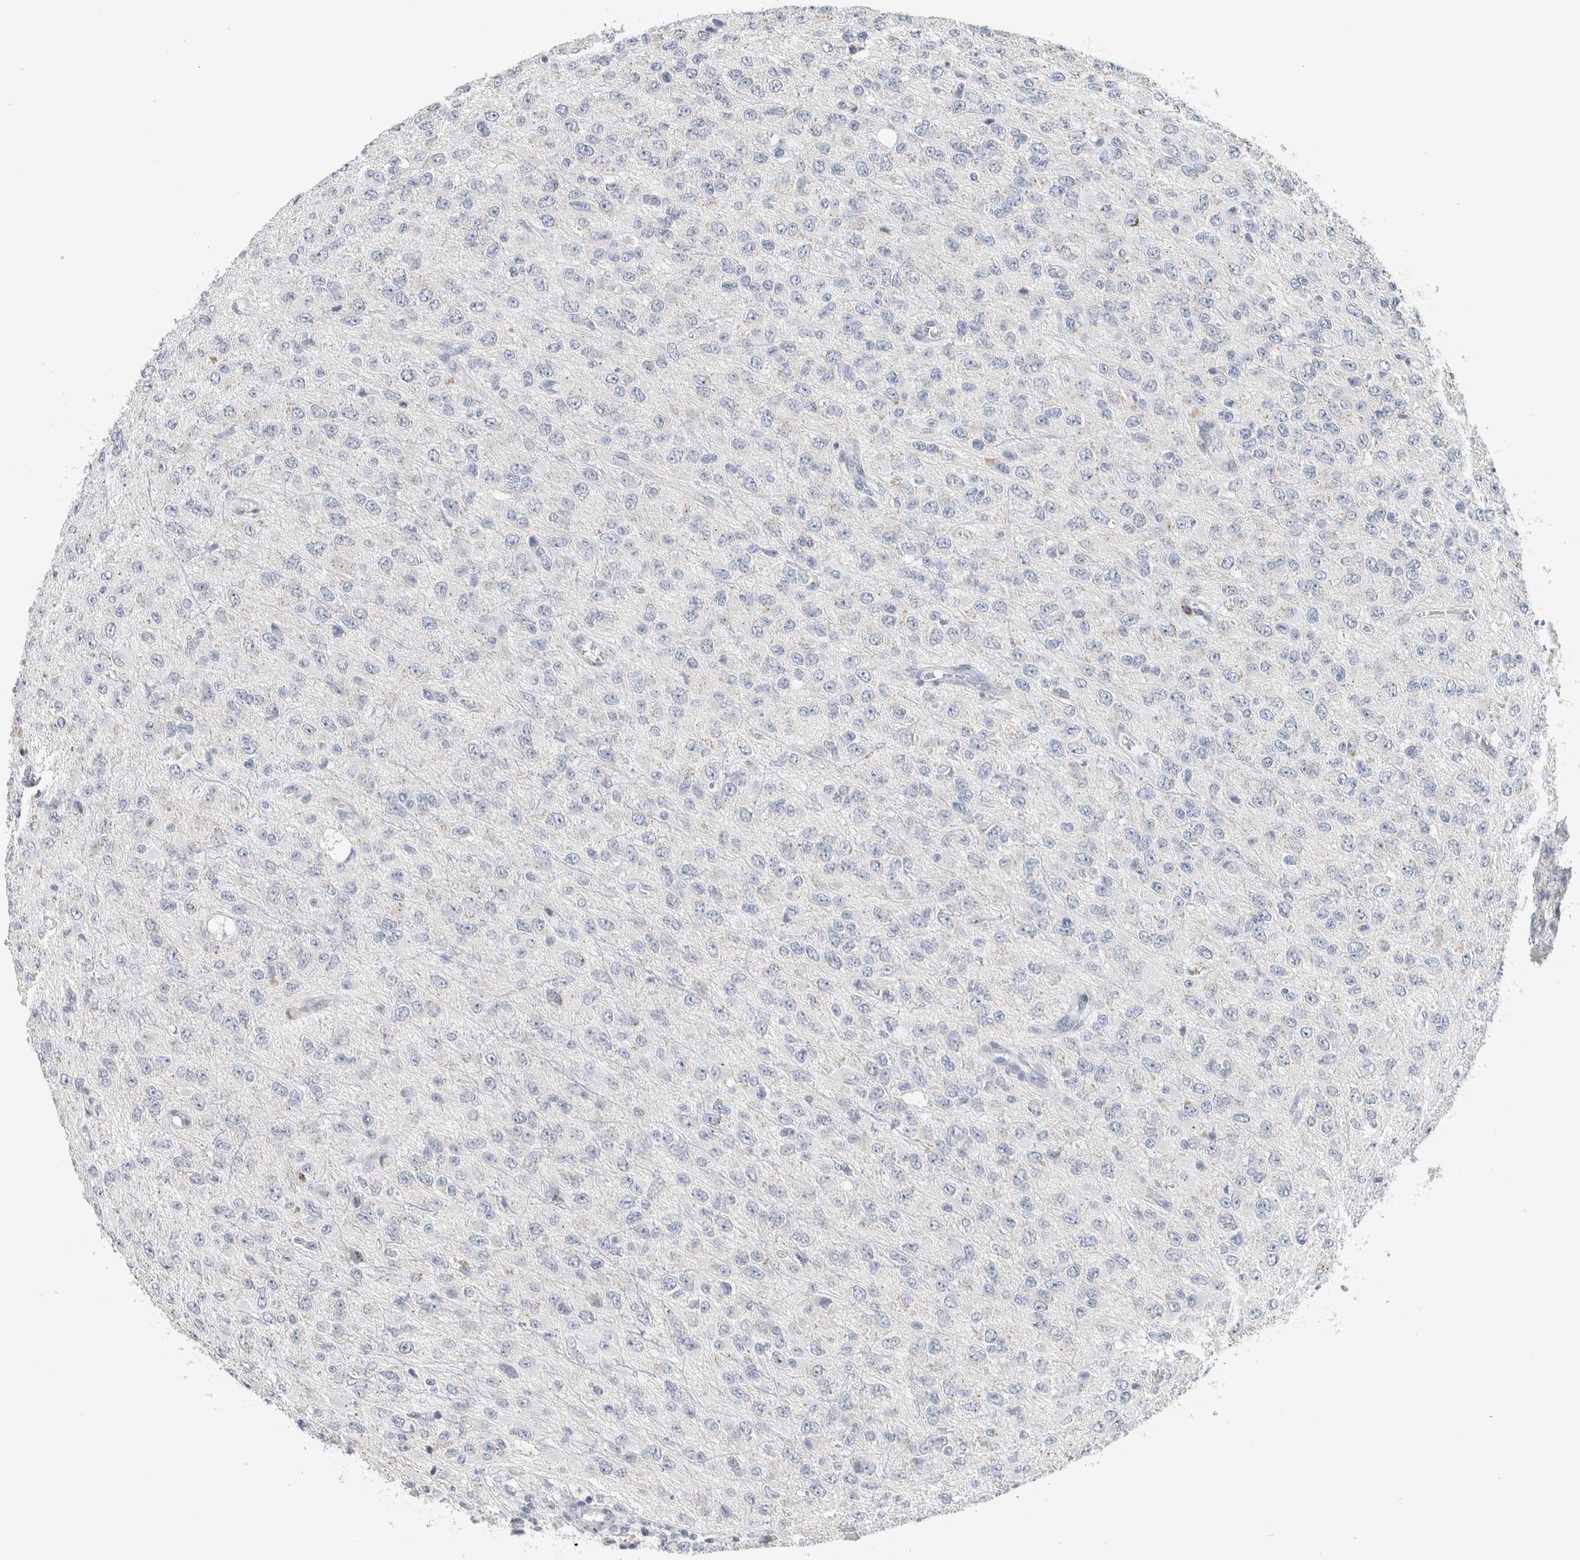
{"staining": {"intensity": "negative", "quantity": "none", "location": "none"}, "tissue": "glioma", "cell_type": "Tumor cells", "image_type": "cancer", "snomed": [{"axis": "morphology", "description": "Glioma, malignant, High grade"}, {"axis": "topography", "description": "pancreas cauda"}], "caption": "DAB immunohistochemical staining of human glioma reveals no significant expression in tumor cells.", "gene": "SCN2A", "patient": {"sex": "male", "age": 60}}